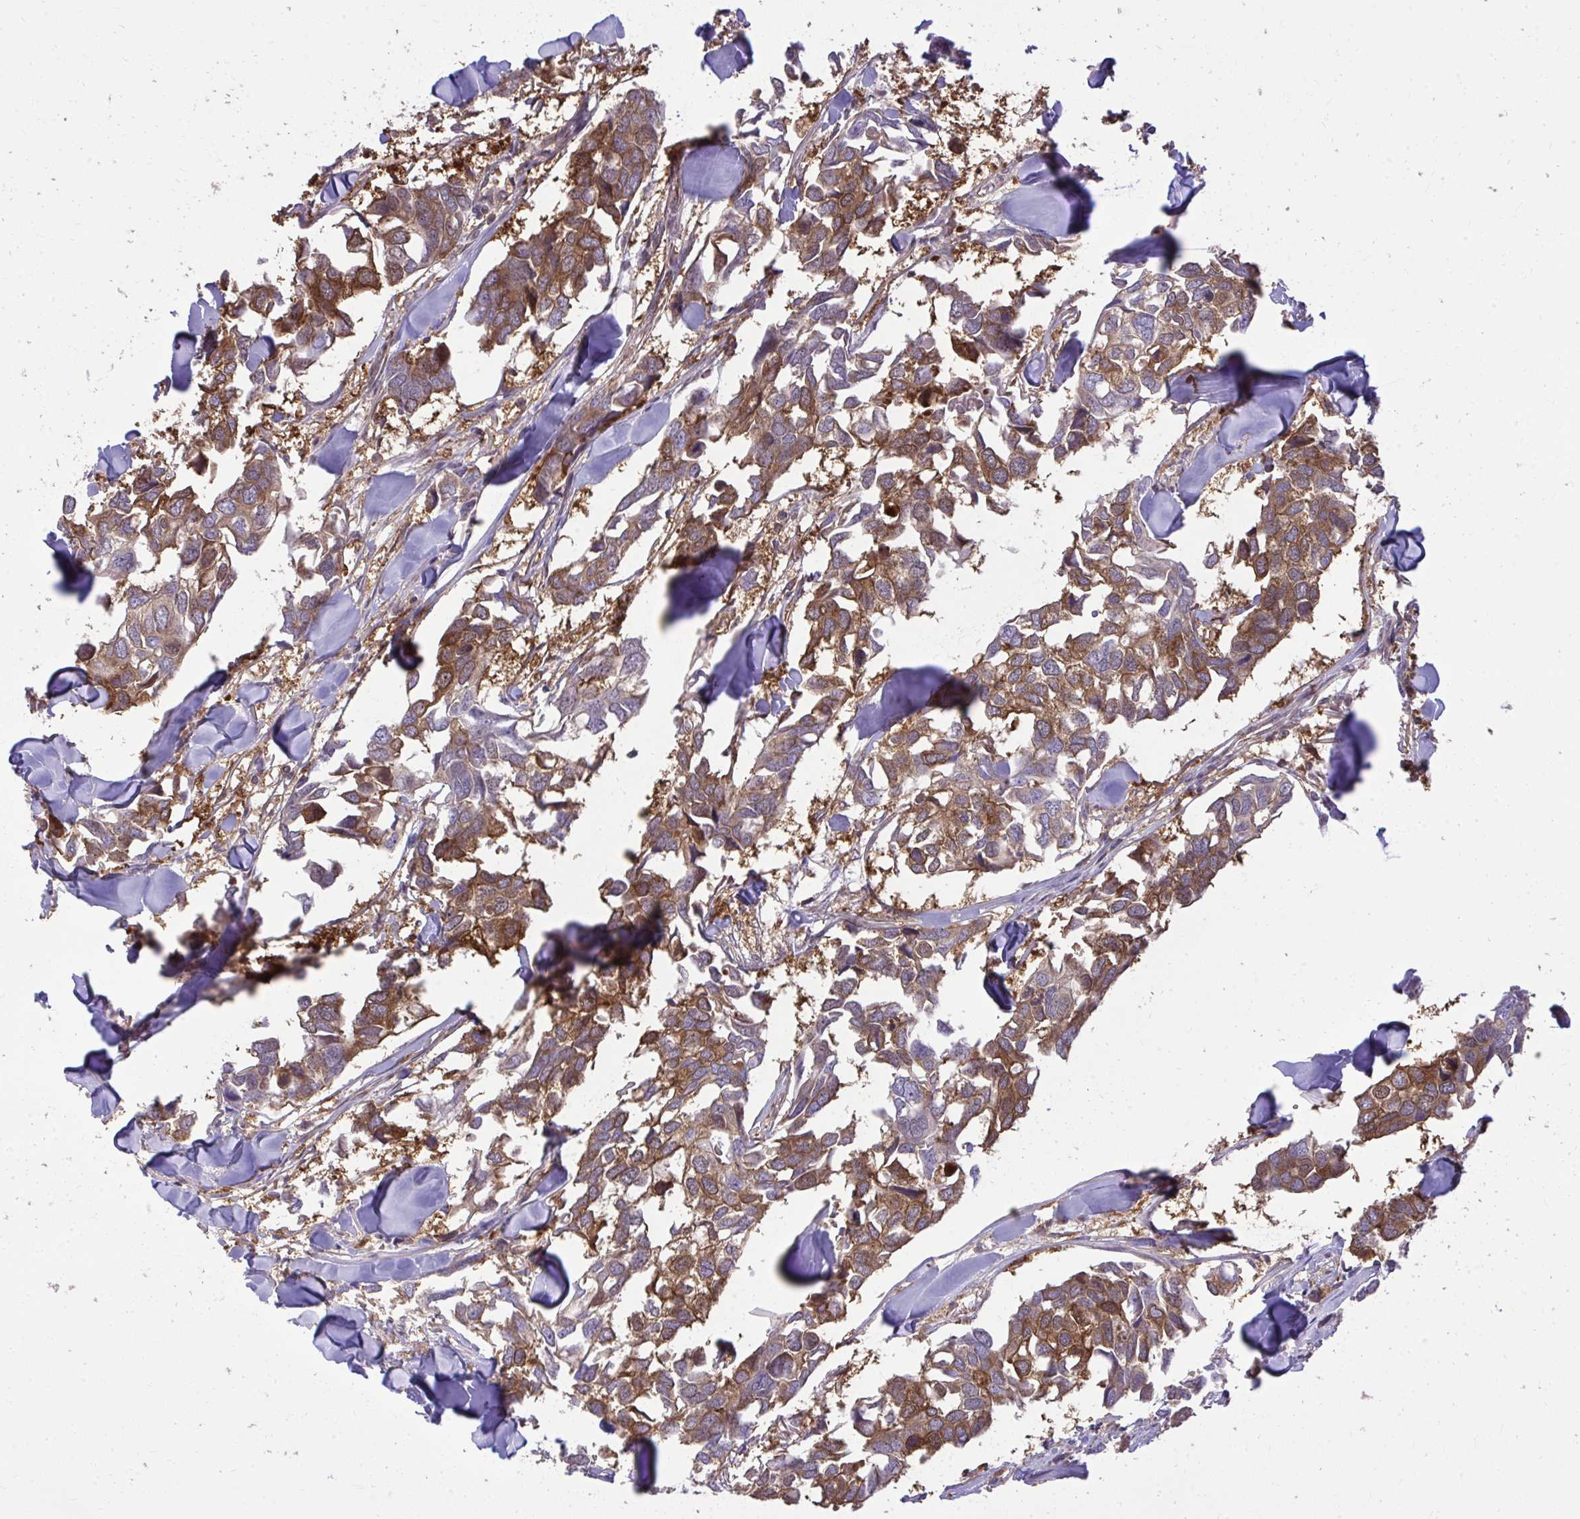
{"staining": {"intensity": "moderate", "quantity": "25%-75%", "location": "cytoplasmic/membranous"}, "tissue": "breast cancer", "cell_type": "Tumor cells", "image_type": "cancer", "snomed": [{"axis": "morphology", "description": "Duct carcinoma"}, {"axis": "topography", "description": "Breast"}], "caption": "Immunohistochemical staining of human breast cancer (infiltrating ductal carcinoma) reveals medium levels of moderate cytoplasmic/membranous positivity in approximately 25%-75% of tumor cells.", "gene": "PPP5C", "patient": {"sex": "female", "age": 83}}